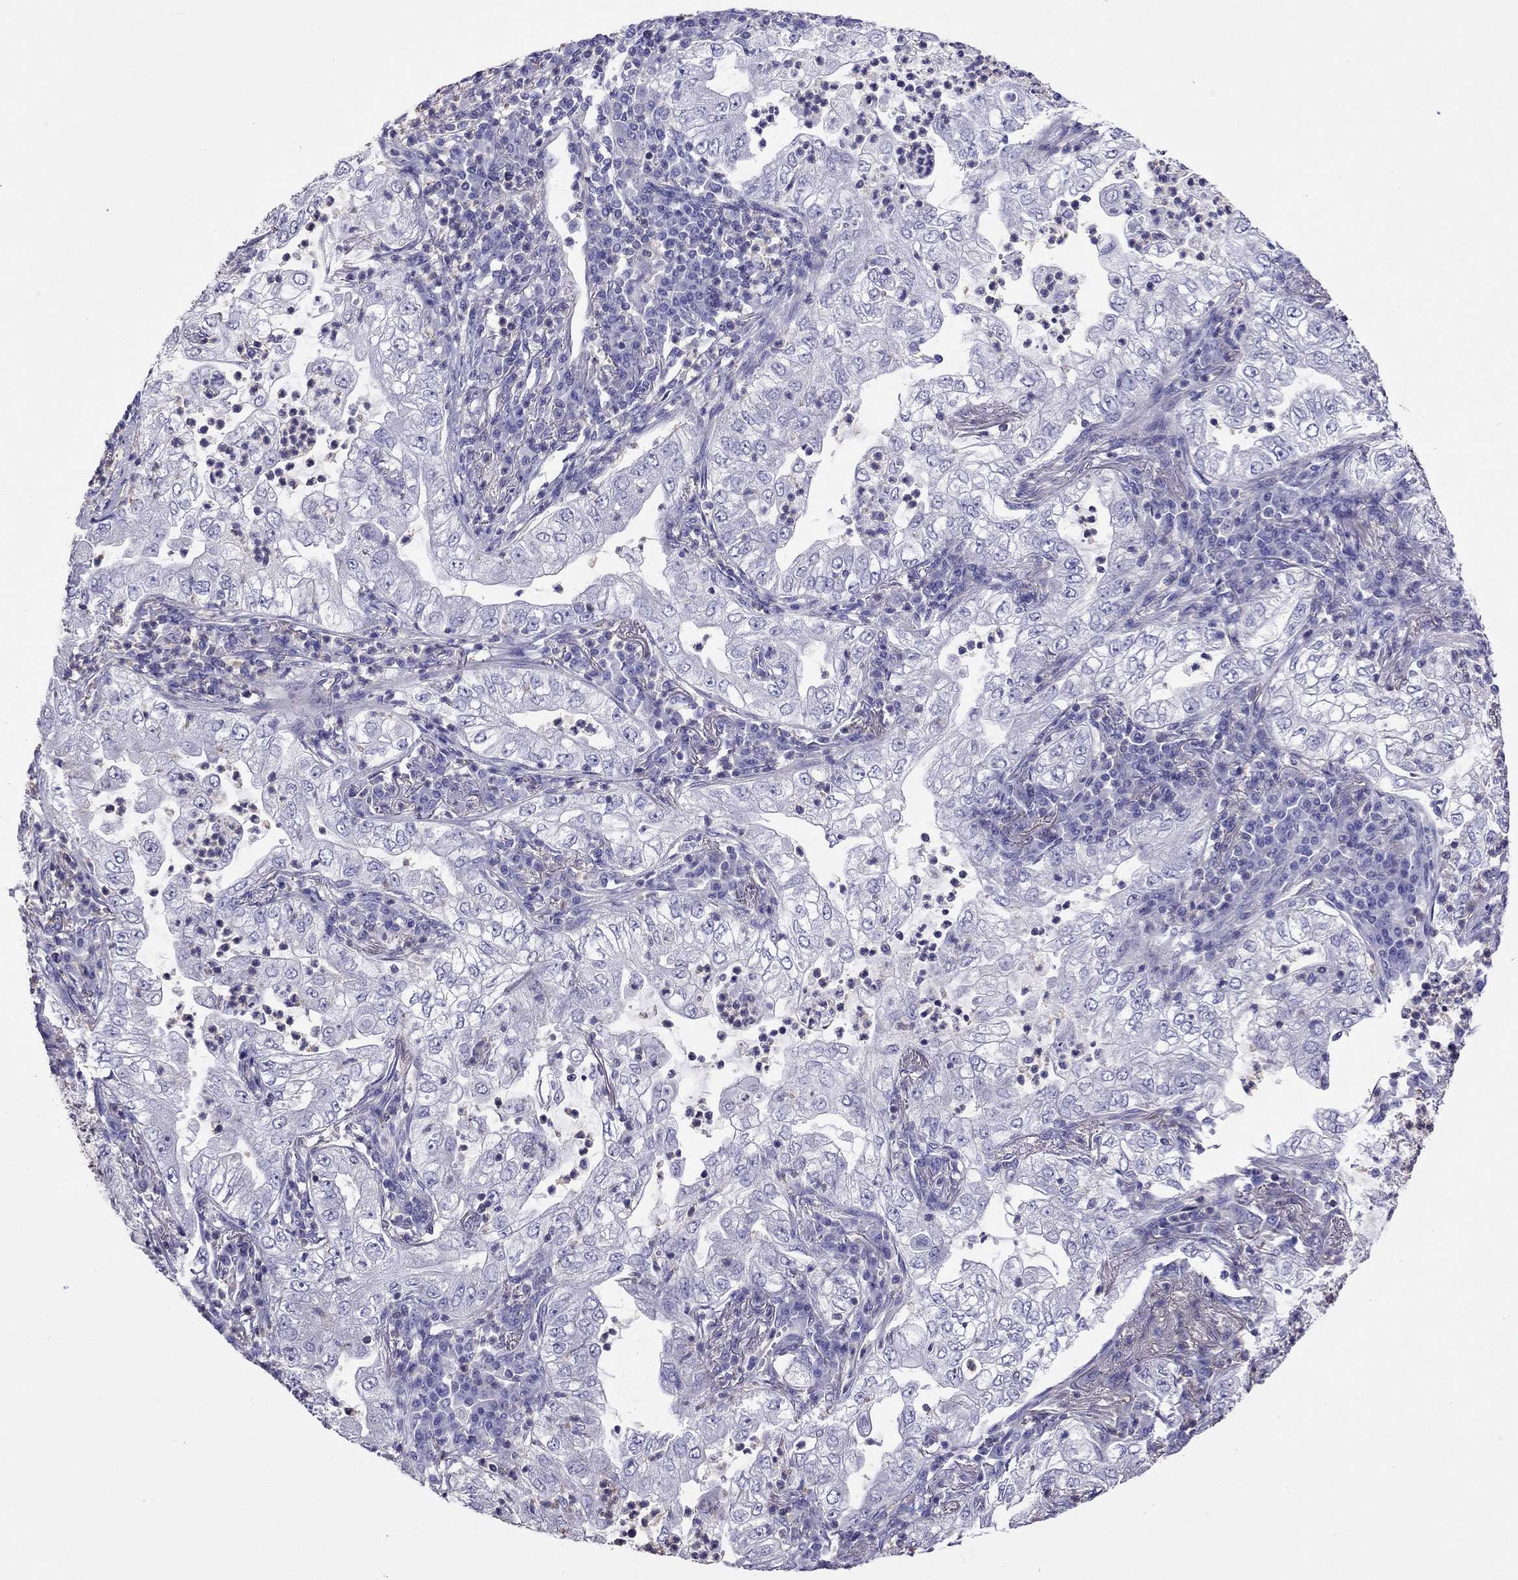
{"staining": {"intensity": "negative", "quantity": "none", "location": "none"}, "tissue": "lung cancer", "cell_type": "Tumor cells", "image_type": "cancer", "snomed": [{"axis": "morphology", "description": "Adenocarcinoma, NOS"}, {"axis": "topography", "description": "Lung"}], "caption": "Image shows no significant protein expression in tumor cells of lung adenocarcinoma. Brightfield microscopy of IHC stained with DAB (brown) and hematoxylin (blue), captured at high magnification.", "gene": "TEX22", "patient": {"sex": "female", "age": 73}}